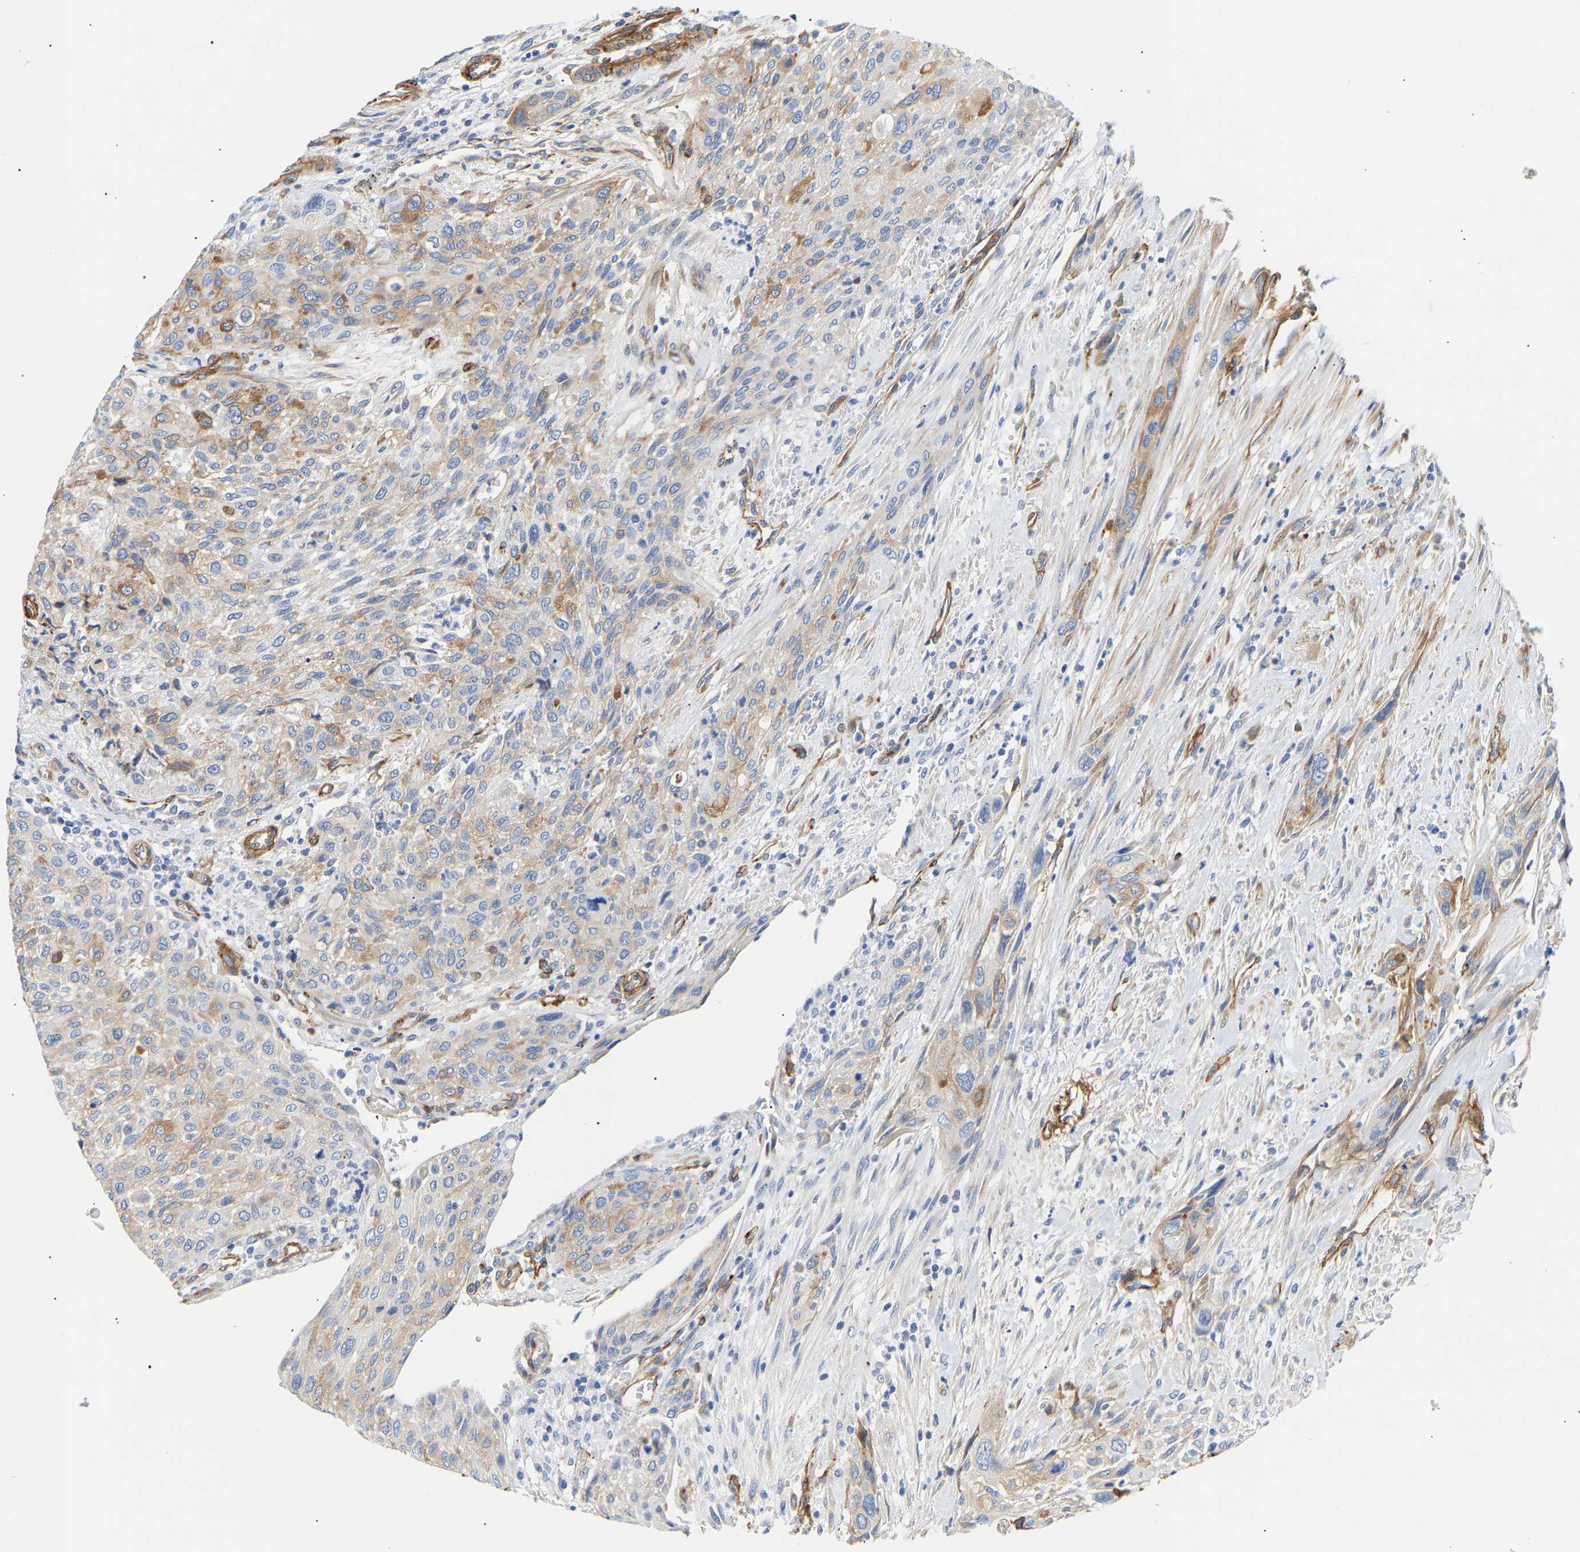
{"staining": {"intensity": "weak", "quantity": "25%-75%", "location": "cytoplasmic/membranous"}, "tissue": "urothelial cancer", "cell_type": "Tumor cells", "image_type": "cancer", "snomed": [{"axis": "morphology", "description": "Urothelial carcinoma, Low grade"}, {"axis": "morphology", "description": "Urothelial carcinoma, High grade"}, {"axis": "topography", "description": "Urinary bladder"}], "caption": "Urothelial cancer was stained to show a protein in brown. There is low levels of weak cytoplasmic/membranous staining in approximately 25%-75% of tumor cells.", "gene": "IGFBP7", "patient": {"sex": "male", "age": 35}}